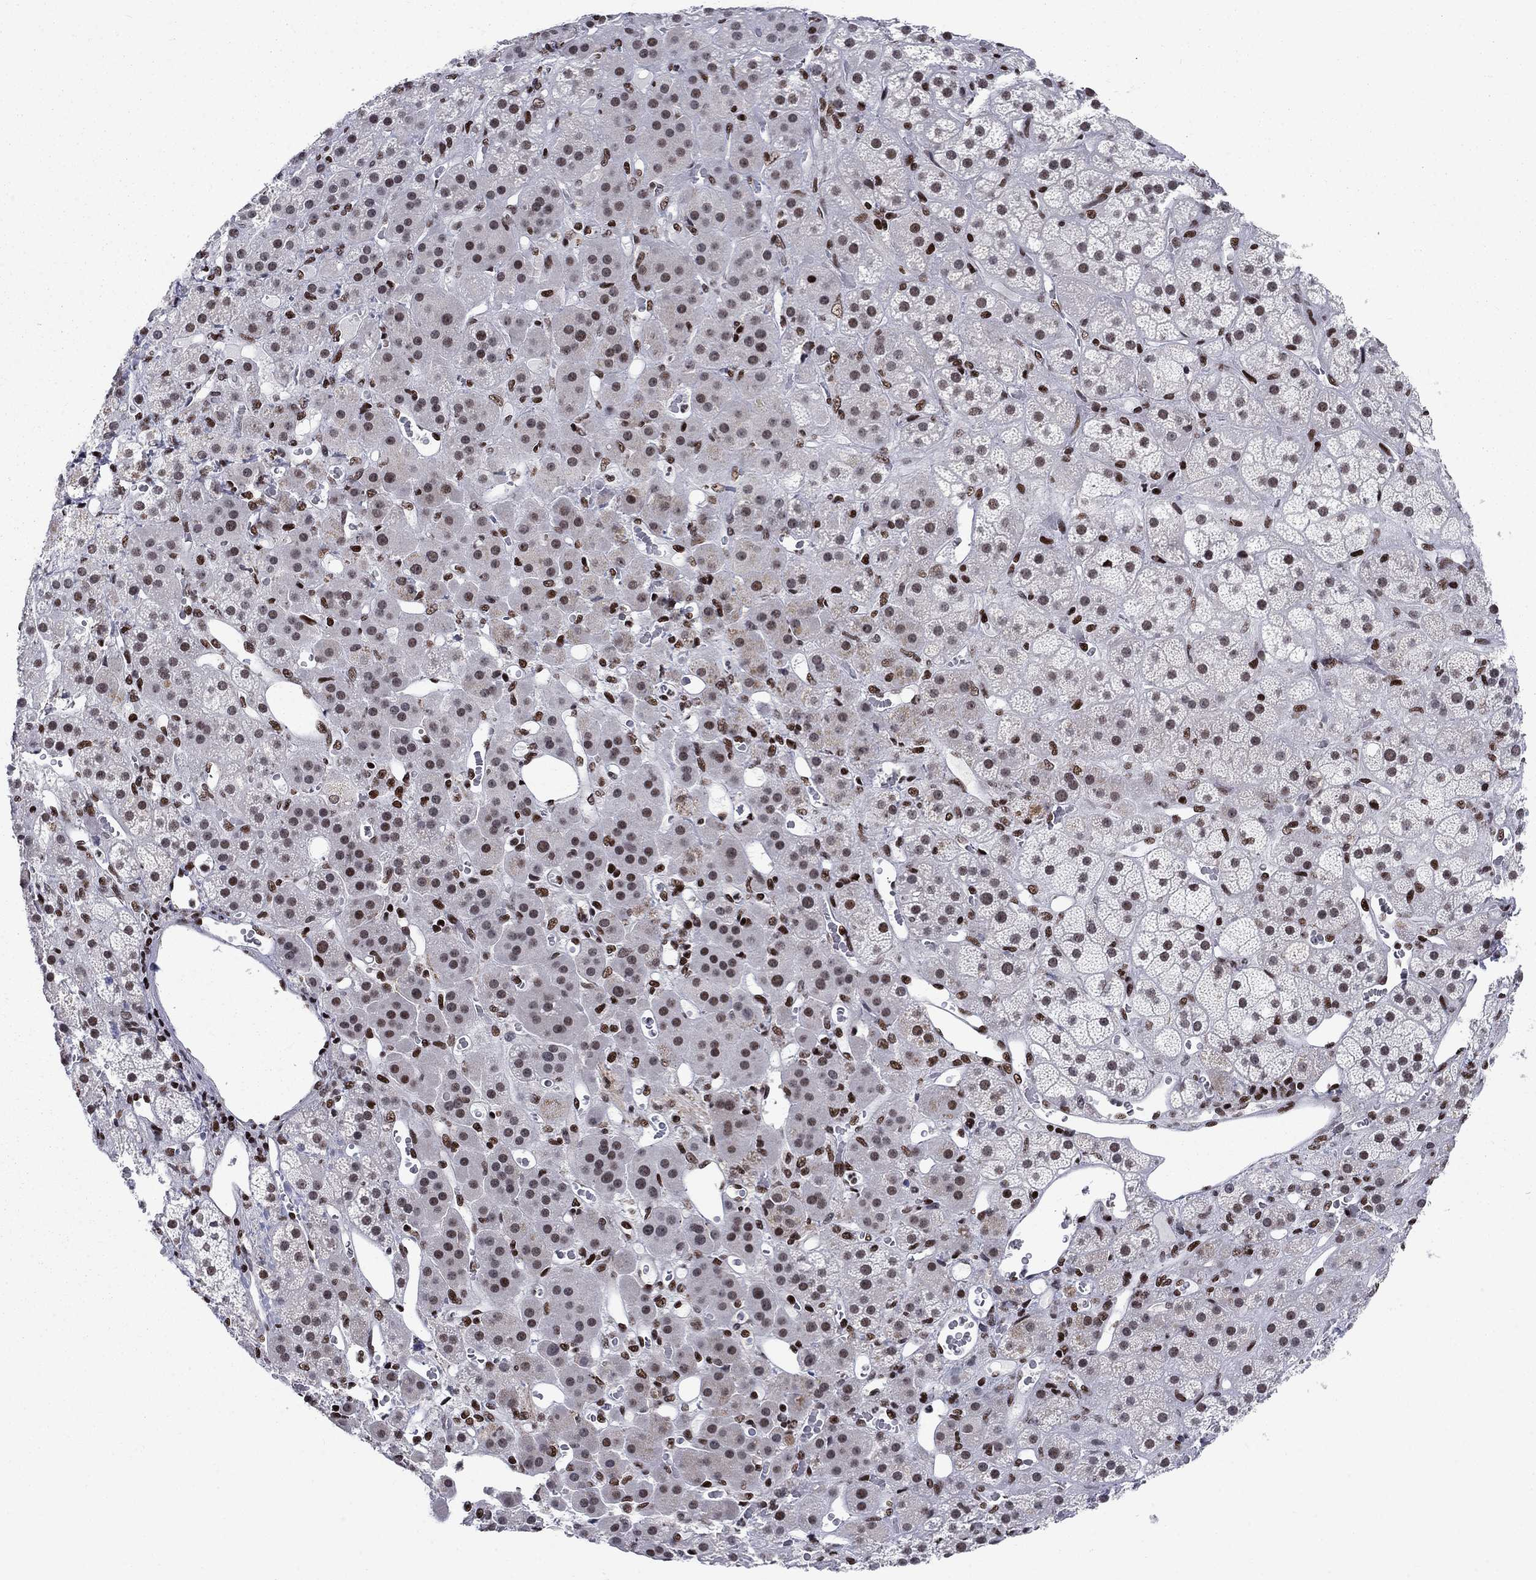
{"staining": {"intensity": "strong", "quantity": "25%-75%", "location": "nuclear"}, "tissue": "adrenal gland", "cell_type": "Glandular cells", "image_type": "normal", "snomed": [{"axis": "morphology", "description": "Normal tissue, NOS"}, {"axis": "topography", "description": "Adrenal gland"}], "caption": "Adrenal gland stained with DAB (3,3'-diaminobenzidine) IHC demonstrates high levels of strong nuclear staining in about 25%-75% of glandular cells. The staining is performed using DAB brown chromogen to label protein expression. The nuclei are counter-stained blue using hematoxylin.", "gene": "RPRD1B", "patient": {"sex": "male", "age": 57}}